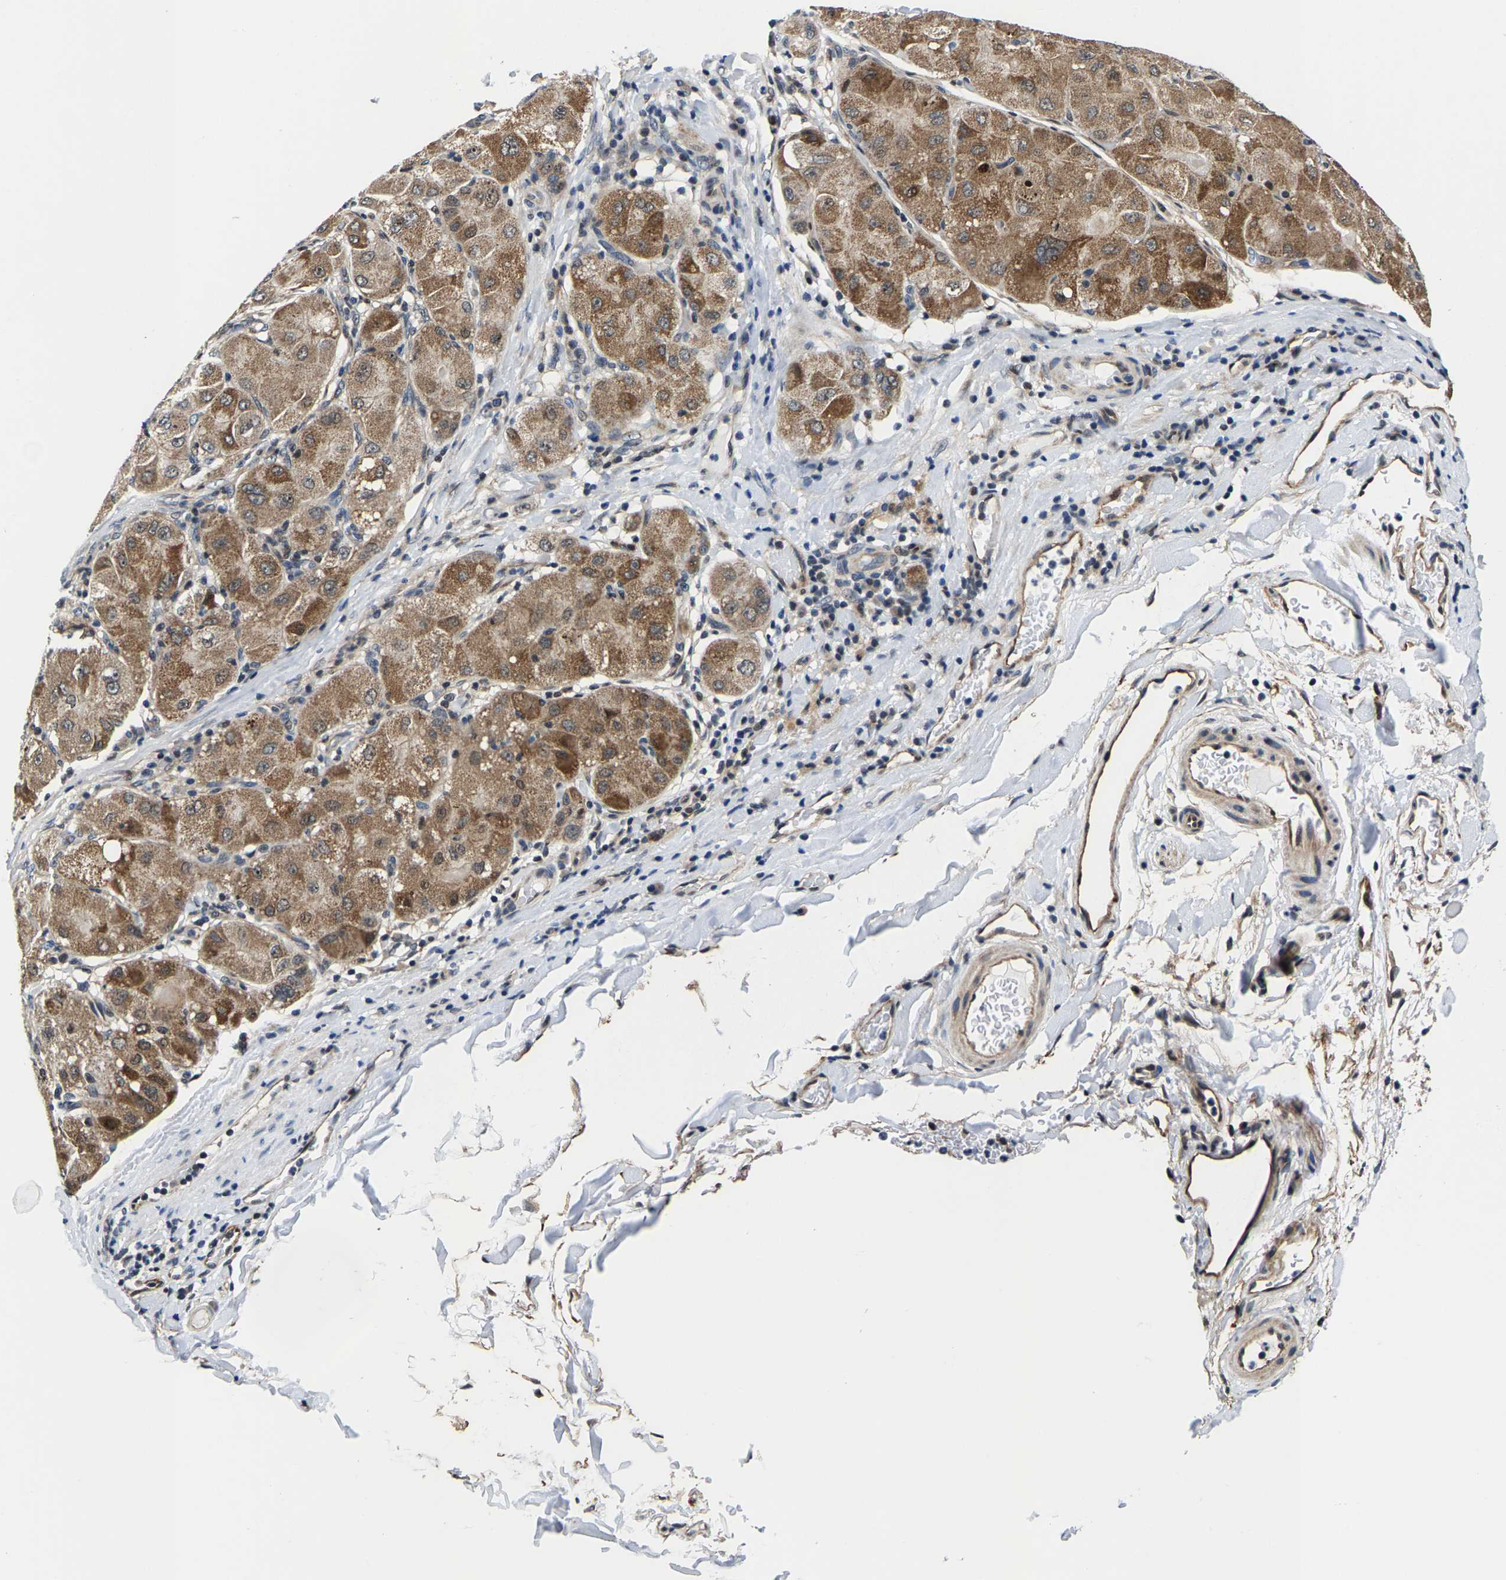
{"staining": {"intensity": "moderate", "quantity": ">75%", "location": "cytoplasmic/membranous"}, "tissue": "liver cancer", "cell_type": "Tumor cells", "image_type": "cancer", "snomed": [{"axis": "morphology", "description": "Carcinoma, Hepatocellular, NOS"}, {"axis": "topography", "description": "Liver"}], "caption": "The image shows a brown stain indicating the presence of a protein in the cytoplasmic/membranous of tumor cells in liver hepatocellular carcinoma. The protein of interest is stained brown, and the nuclei are stained in blue (DAB IHC with brightfield microscopy, high magnification).", "gene": "GTPBP10", "patient": {"sex": "male", "age": 80}}